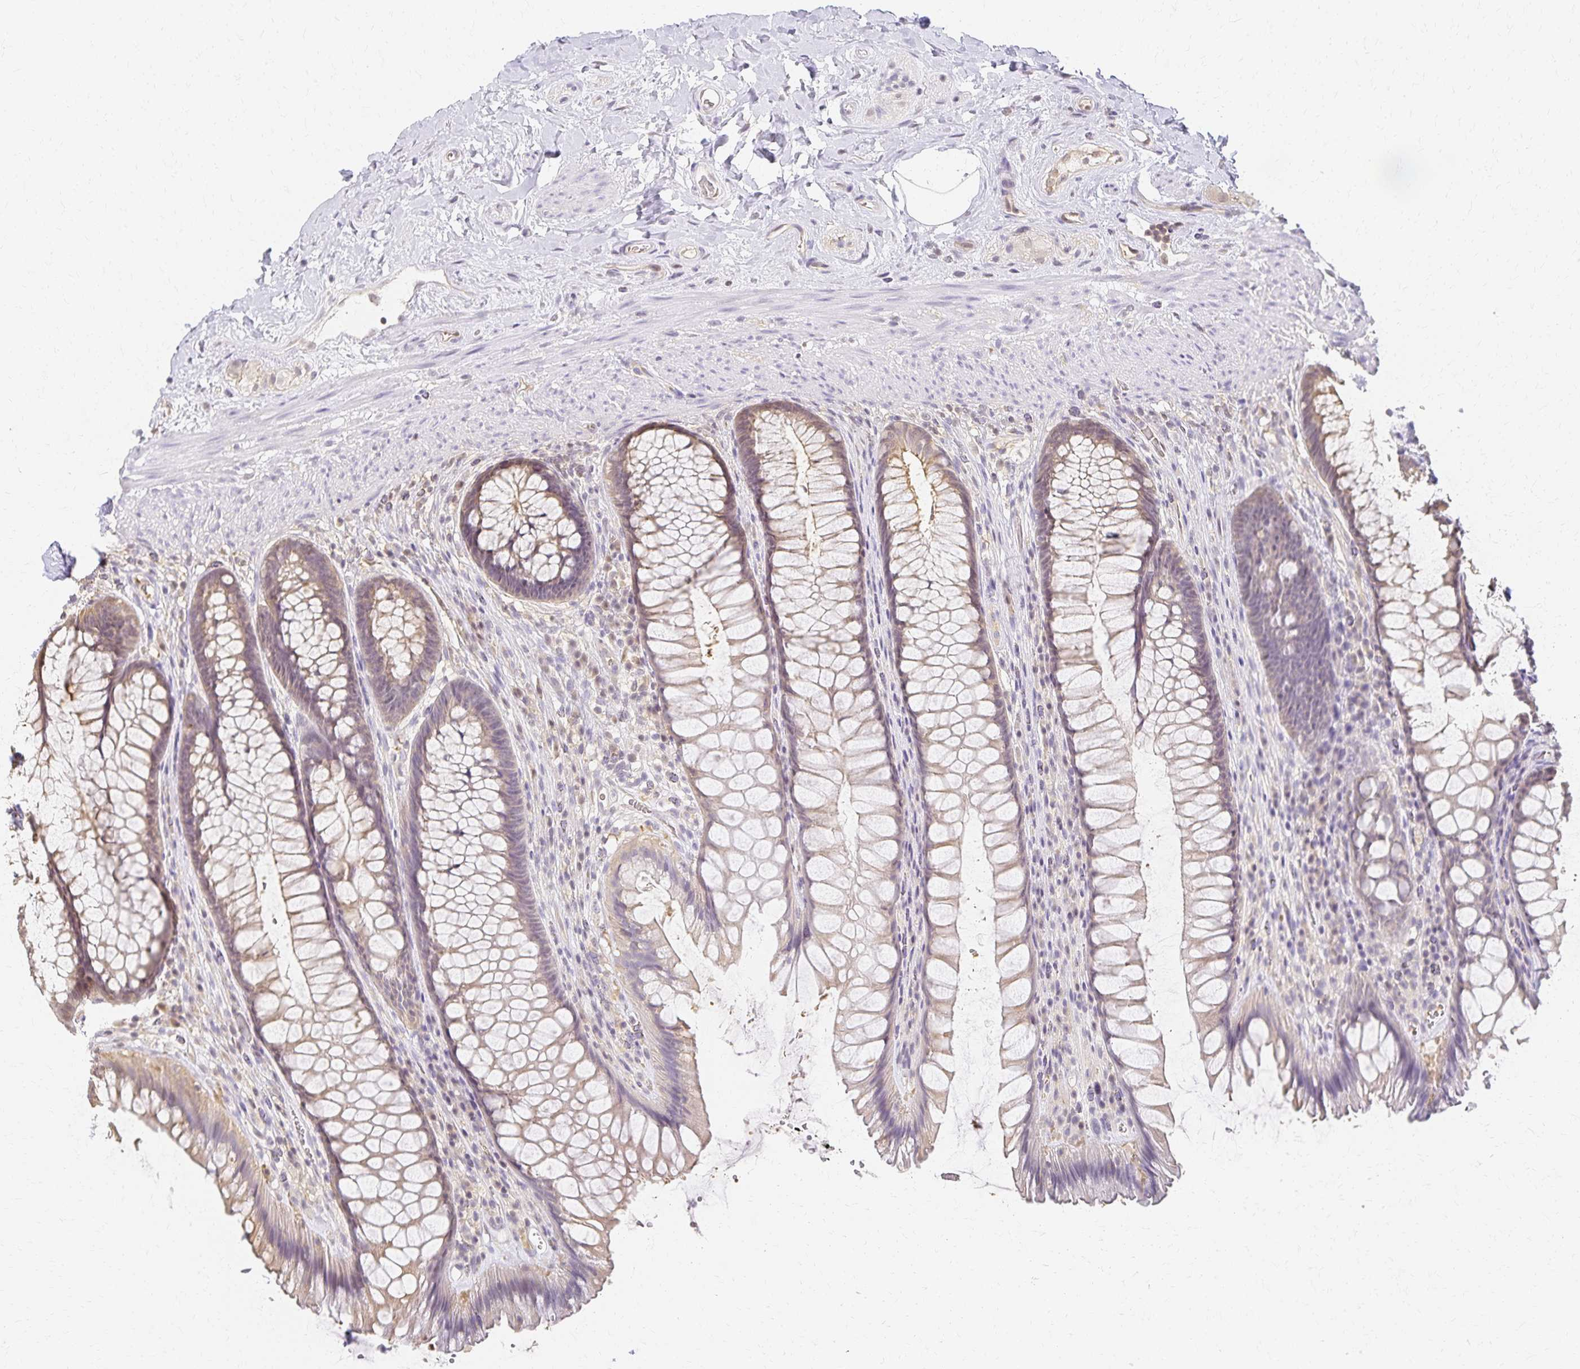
{"staining": {"intensity": "moderate", "quantity": "25%-75%", "location": "cytoplasmic/membranous"}, "tissue": "rectum", "cell_type": "Glandular cells", "image_type": "normal", "snomed": [{"axis": "morphology", "description": "Normal tissue, NOS"}, {"axis": "topography", "description": "Rectum"}], "caption": "Immunohistochemistry (IHC) of normal rectum displays medium levels of moderate cytoplasmic/membranous staining in approximately 25%-75% of glandular cells. The protein is shown in brown color, while the nuclei are stained blue.", "gene": "AZGP1", "patient": {"sex": "male", "age": 53}}